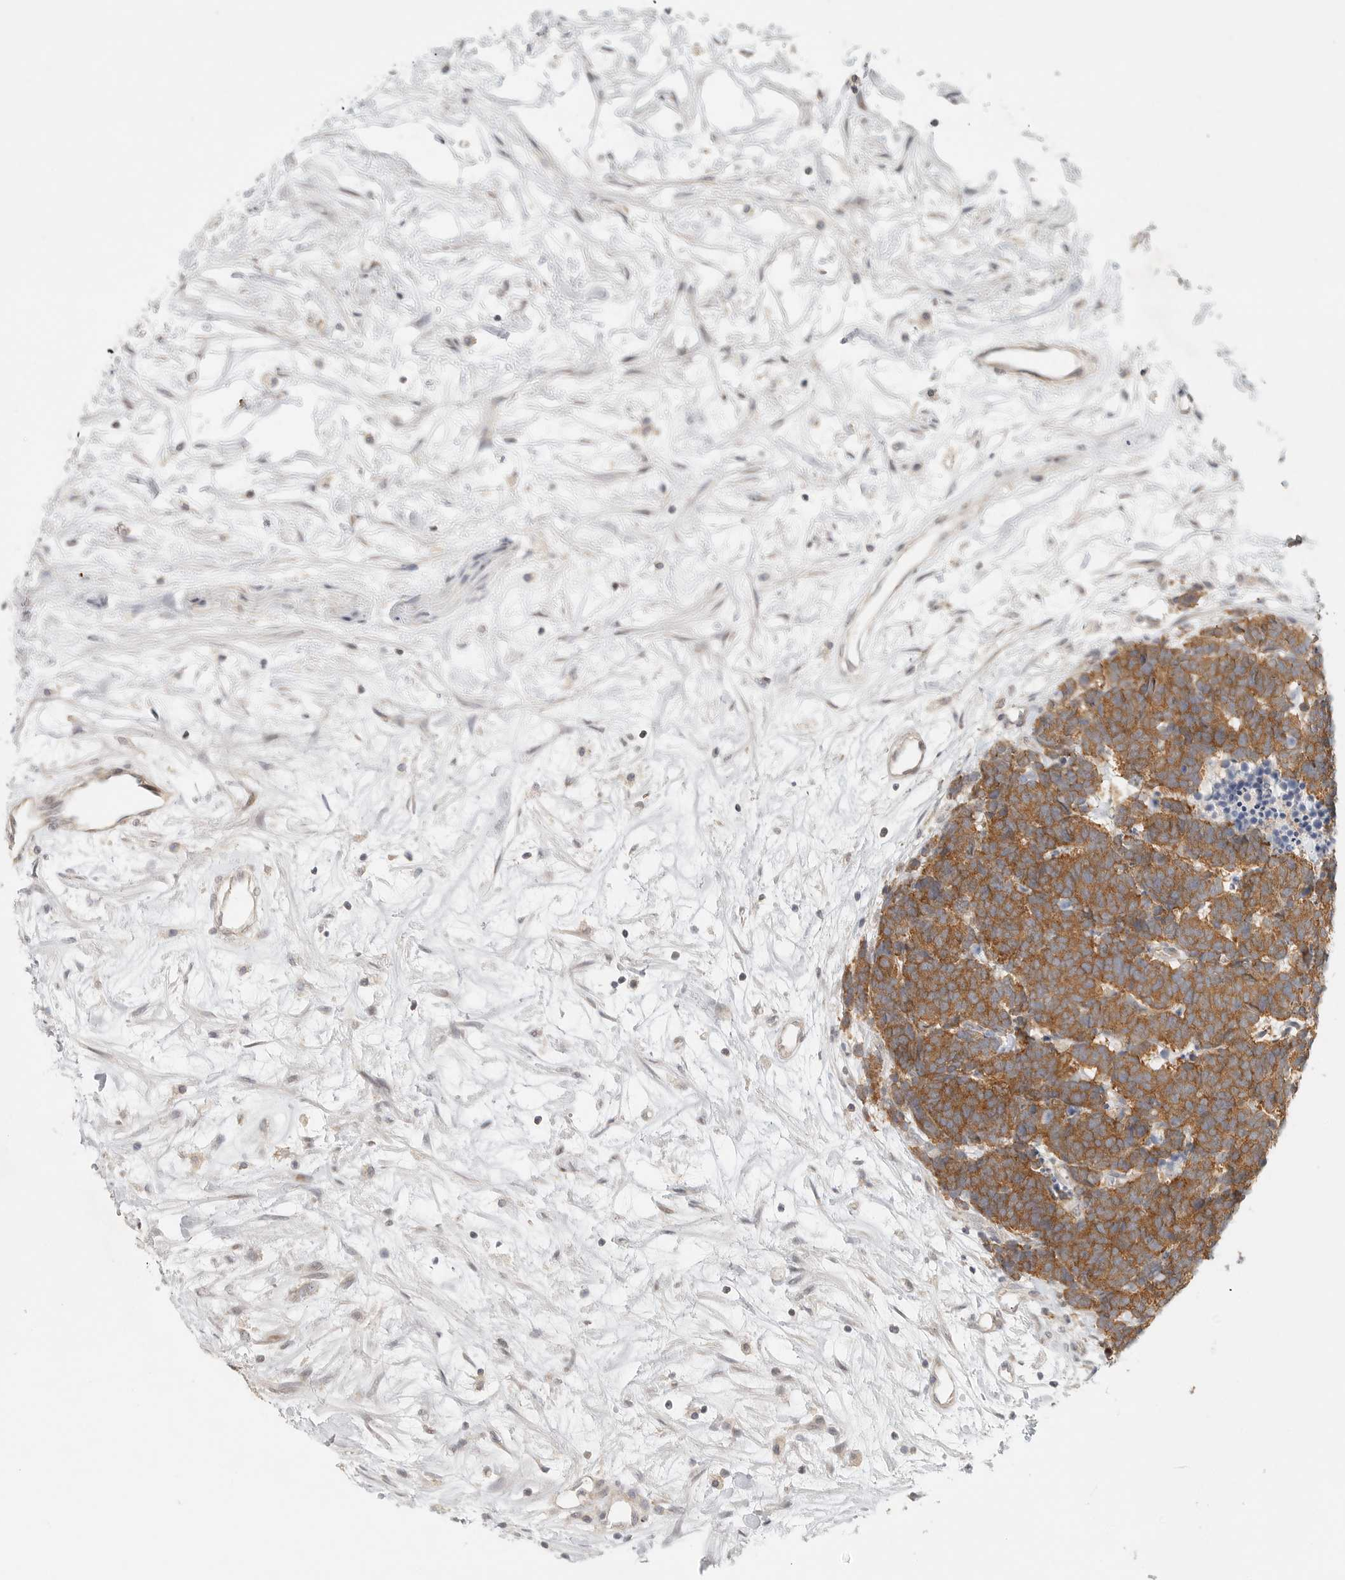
{"staining": {"intensity": "strong", "quantity": ">75%", "location": "cytoplasmic/membranous"}, "tissue": "carcinoid", "cell_type": "Tumor cells", "image_type": "cancer", "snomed": [{"axis": "morphology", "description": "Carcinoma, NOS"}, {"axis": "morphology", "description": "Carcinoid, malignant, NOS"}, {"axis": "topography", "description": "Urinary bladder"}], "caption": "Immunohistochemistry (IHC) of carcinoid reveals high levels of strong cytoplasmic/membranous positivity in about >75% of tumor cells.", "gene": "HDAC6", "patient": {"sex": "male", "age": 57}}